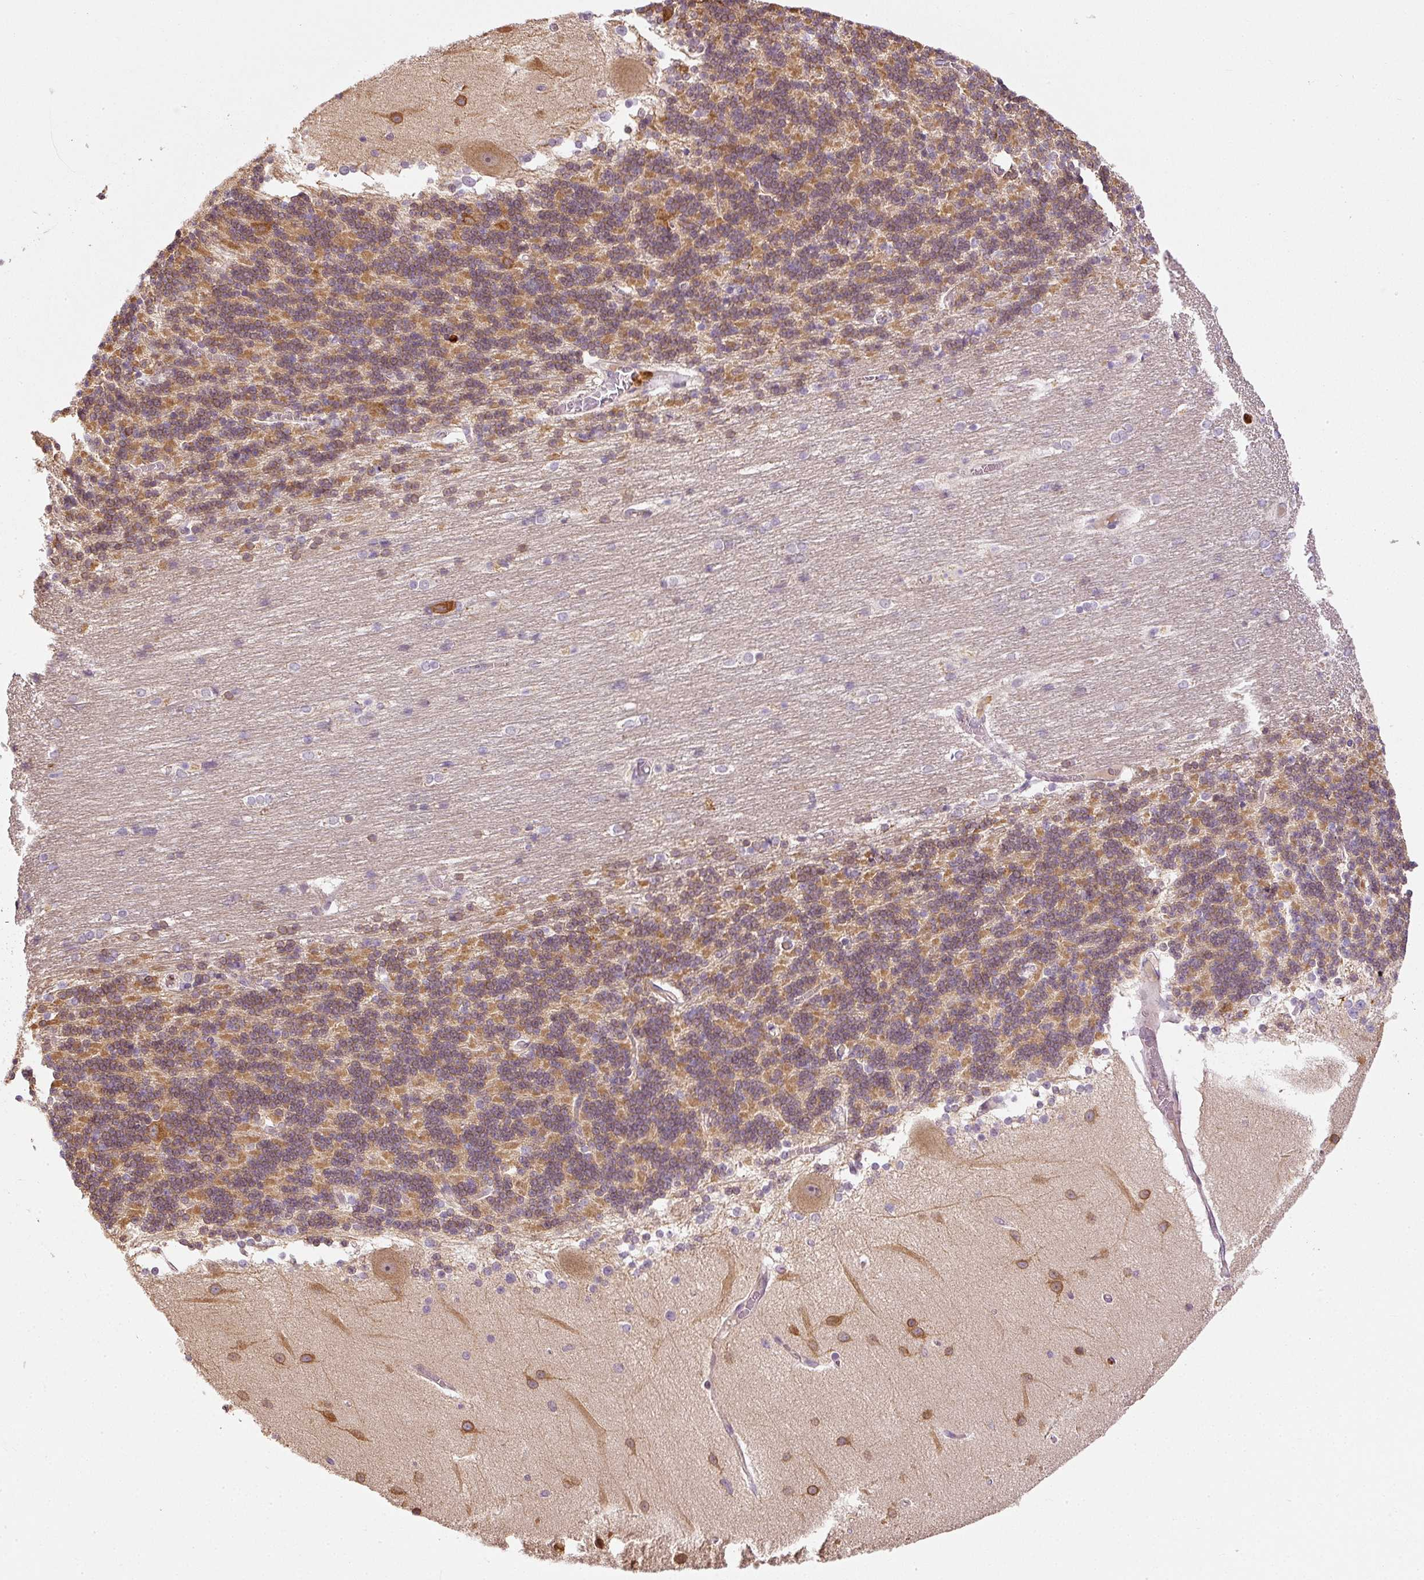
{"staining": {"intensity": "moderate", "quantity": ">75%", "location": "cytoplasmic/membranous"}, "tissue": "cerebellum", "cell_type": "Cells in granular layer", "image_type": "normal", "snomed": [{"axis": "morphology", "description": "Normal tissue, NOS"}, {"axis": "topography", "description": "Cerebellum"}], "caption": "A micrograph of cerebellum stained for a protein displays moderate cytoplasmic/membranous brown staining in cells in granular layer.", "gene": "CTTNBP2", "patient": {"sex": "female", "age": 54}}